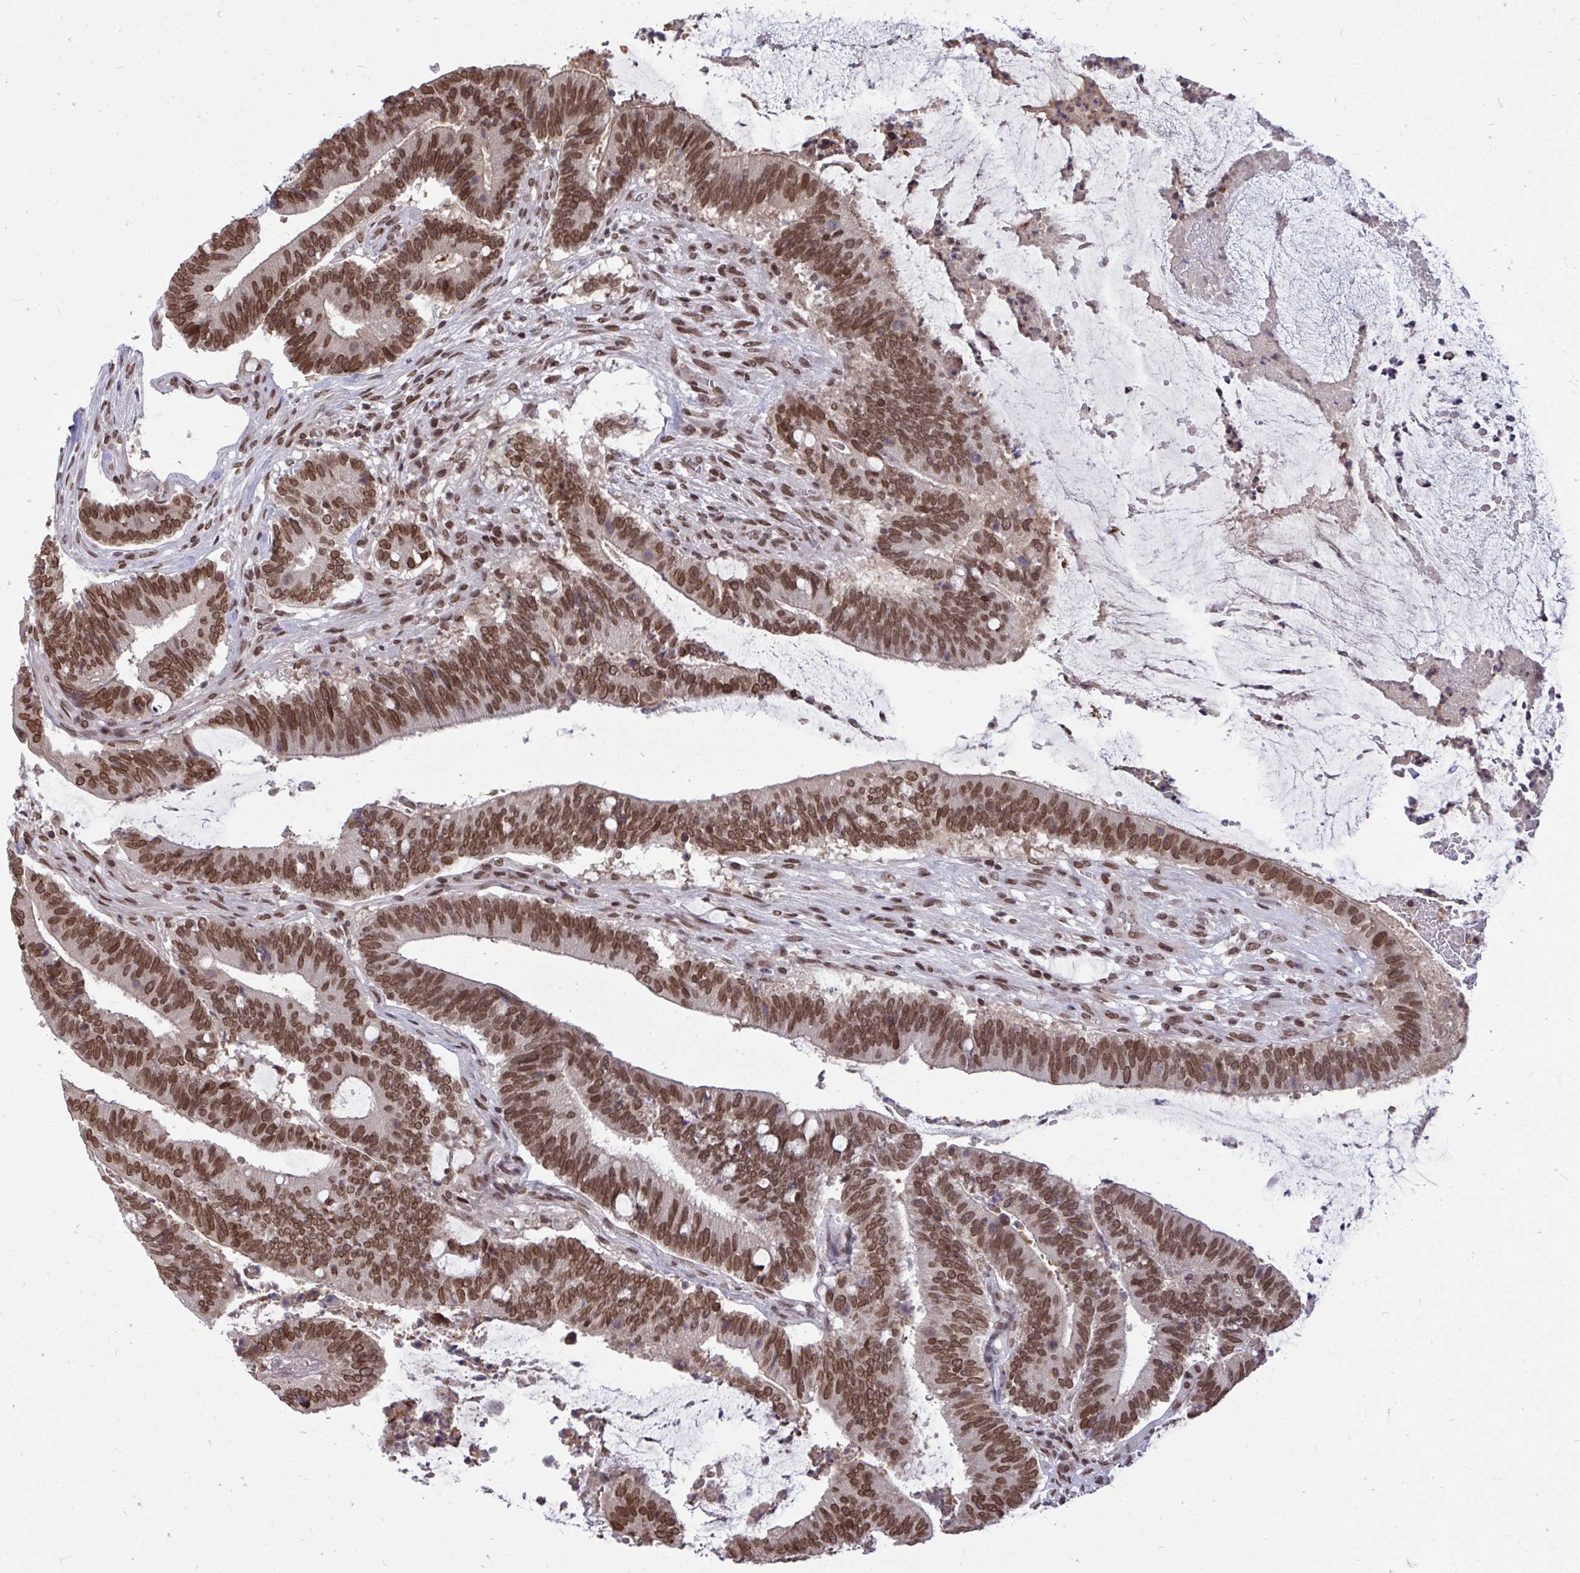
{"staining": {"intensity": "moderate", "quantity": ">75%", "location": "nuclear"}, "tissue": "colorectal cancer", "cell_type": "Tumor cells", "image_type": "cancer", "snomed": [{"axis": "morphology", "description": "Adenocarcinoma, NOS"}, {"axis": "topography", "description": "Colon"}], "caption": "The micrograph demonstrates immunohistochemical staining of colorectal adenocarcinoma. There is moderate nuclear expression is identified in approximately >75% of tumor cells. (Stains: DAB in brown, nuclei in blue, Microscopy: brightfield microscopy at high magnification).", "gene": "JPT1", "patient": {"sex": "female", "age": 43}}